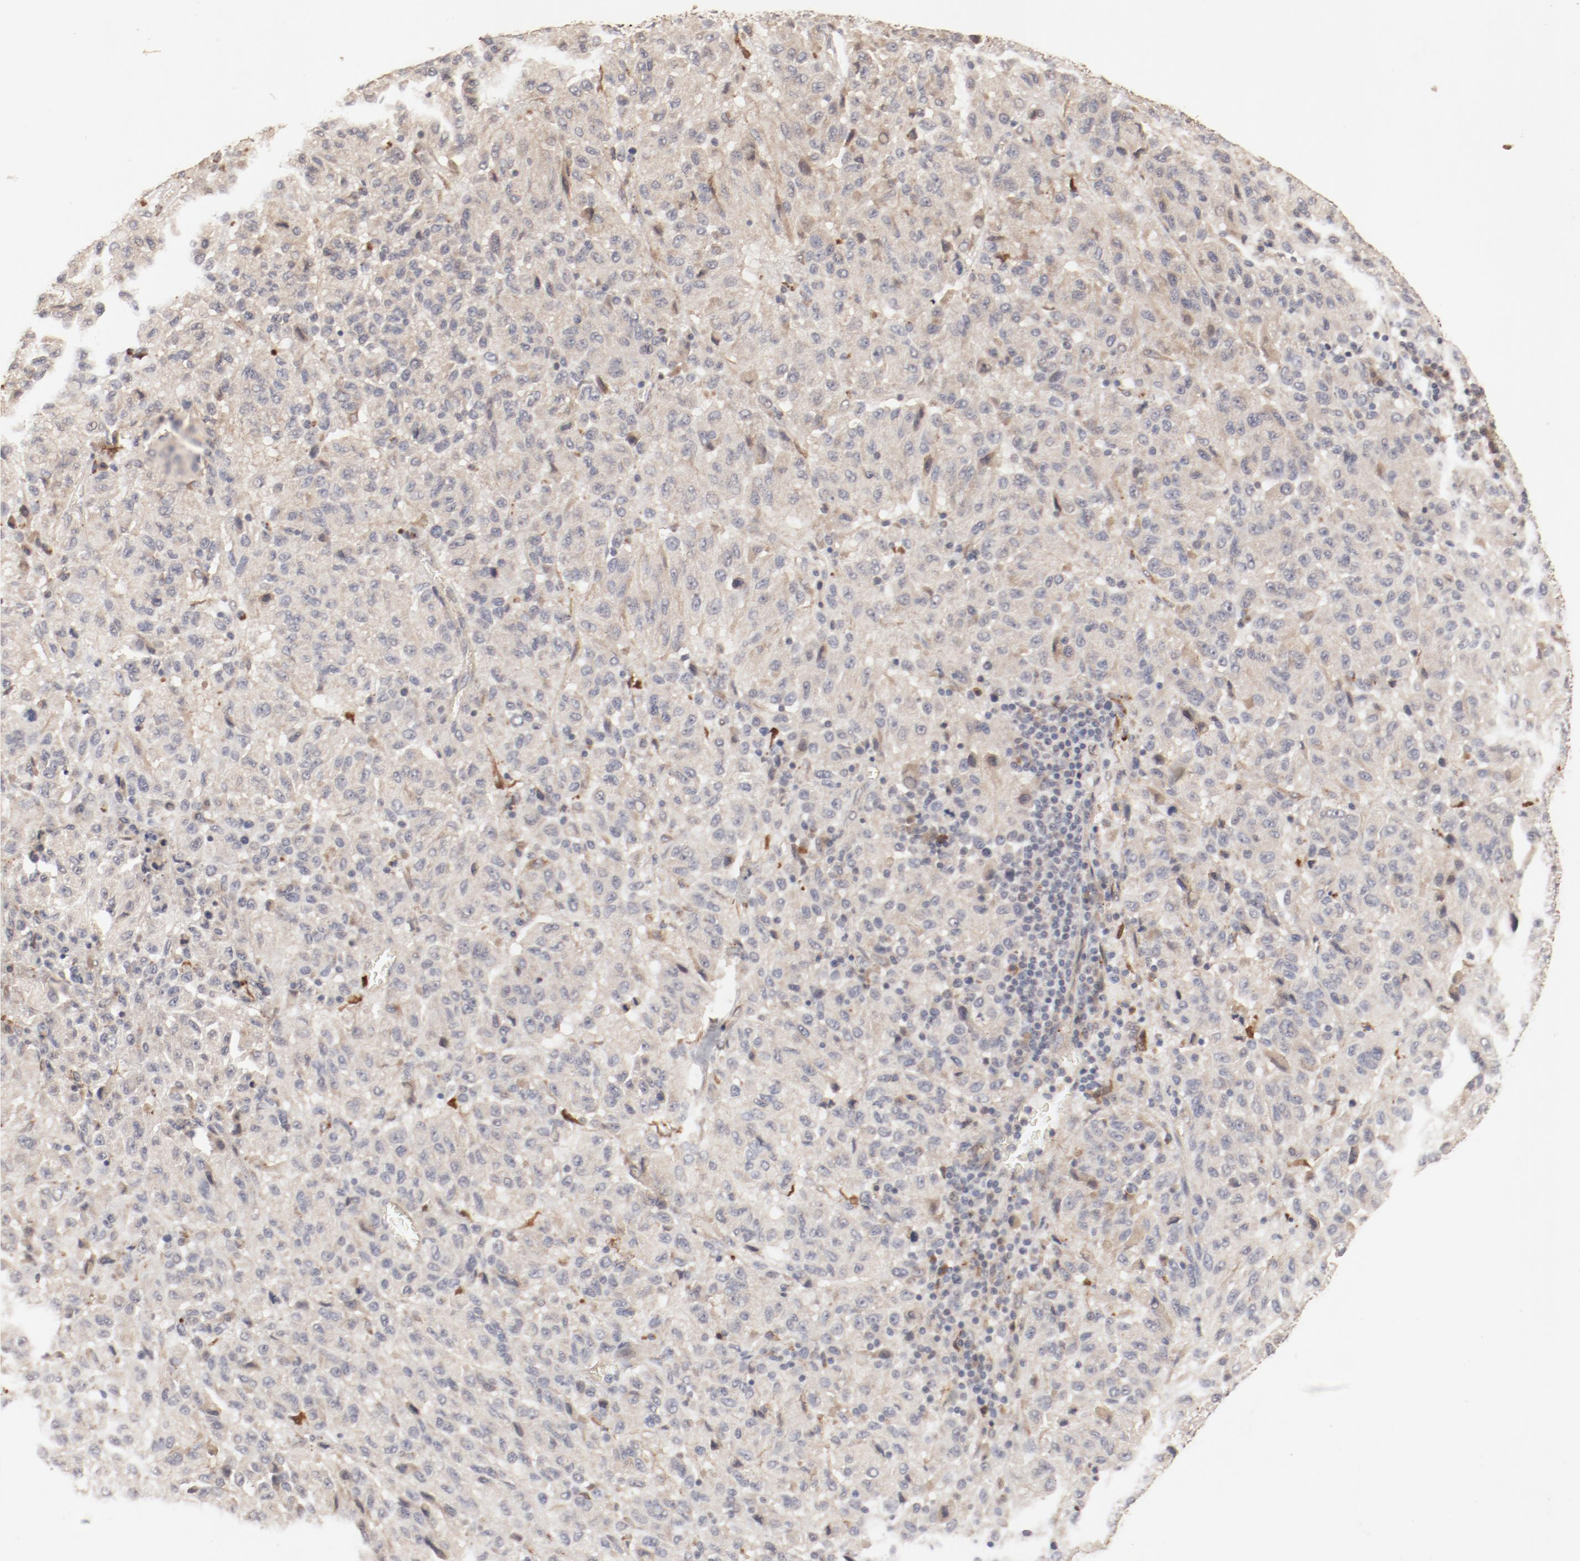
{"staining": {"intensity": "moderate", "quantity": ">75%", "location": "cytoplasmic/membranous"}, "tissue": "melanoma", "cell_type": "Tumor cells", "image_type": "cancer", "snomed": [{"axis": "morphology", "description": "Malignant melanoma, Metastatic site"}, {"axis": "topography", "description": "Lung"}], "caption": "Moderate cytoplasmic/membranous expression for a protein is present in approximately >75% of tumor cells of malignant melanoma (metastatic site) using immunohistochemistry.", "gene": "IL3RA", "patient": {"sex": "male", "age": 64}}